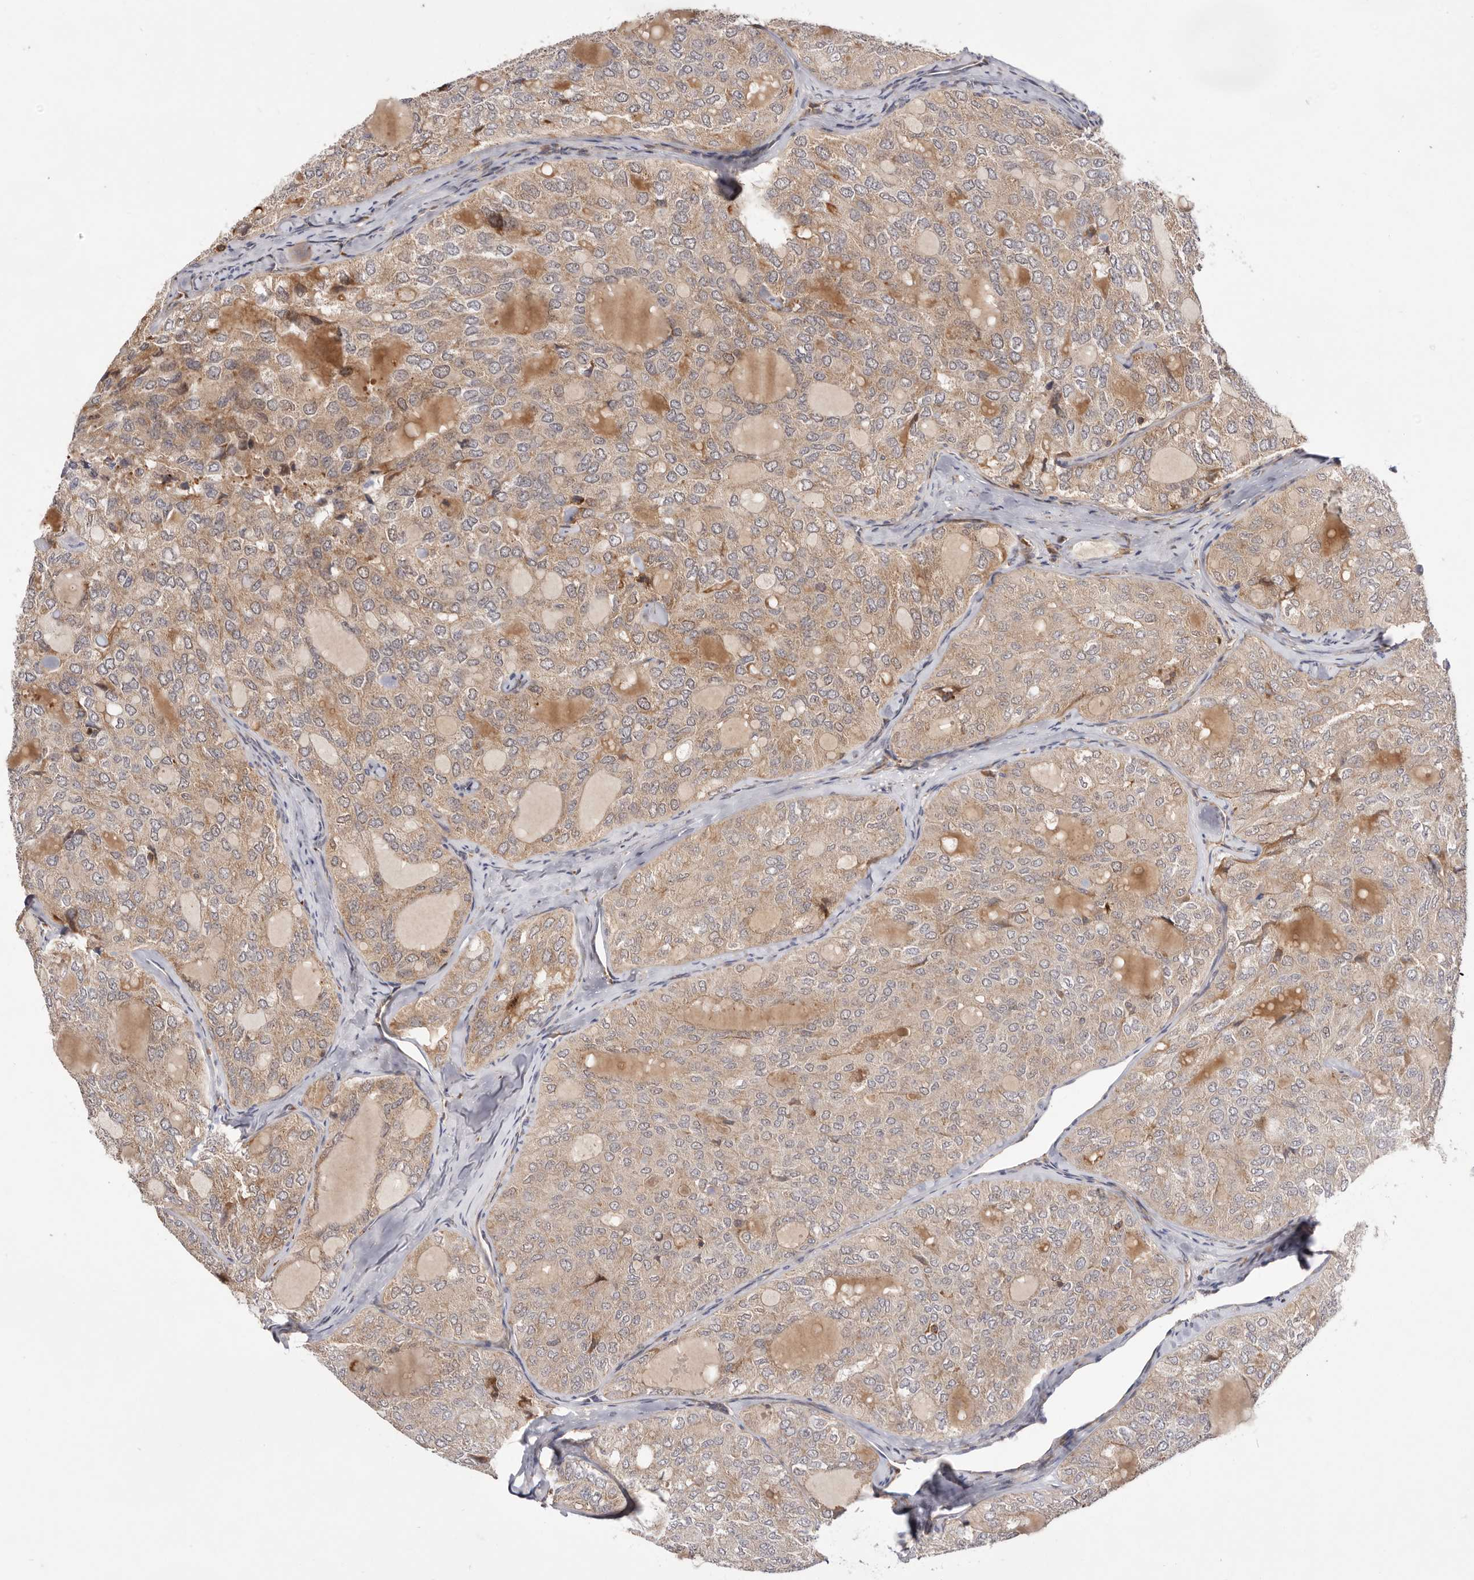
{"staining": {"intensity": "weak", "quantity": ">75%", "location": "cytoplasmic/membranous"}, "tissue": "thyroid cancer", "cell_type": "Tumor cells", "image_type": "cancer", "snomed": [{"axis": "morphology", "description": "Follicular adenoma carcinoma, NOS"}, {"axis": "topography", "description": "Thyroid gland"}], "caption": "Human thyroid cancer stained for a protein (brown) exhibits weak cytoplasmic/membranous positive staining in approximately >75% of tumor cells.", "gene": "RNF213", "patient": {"sex": "male", "age": 75}}